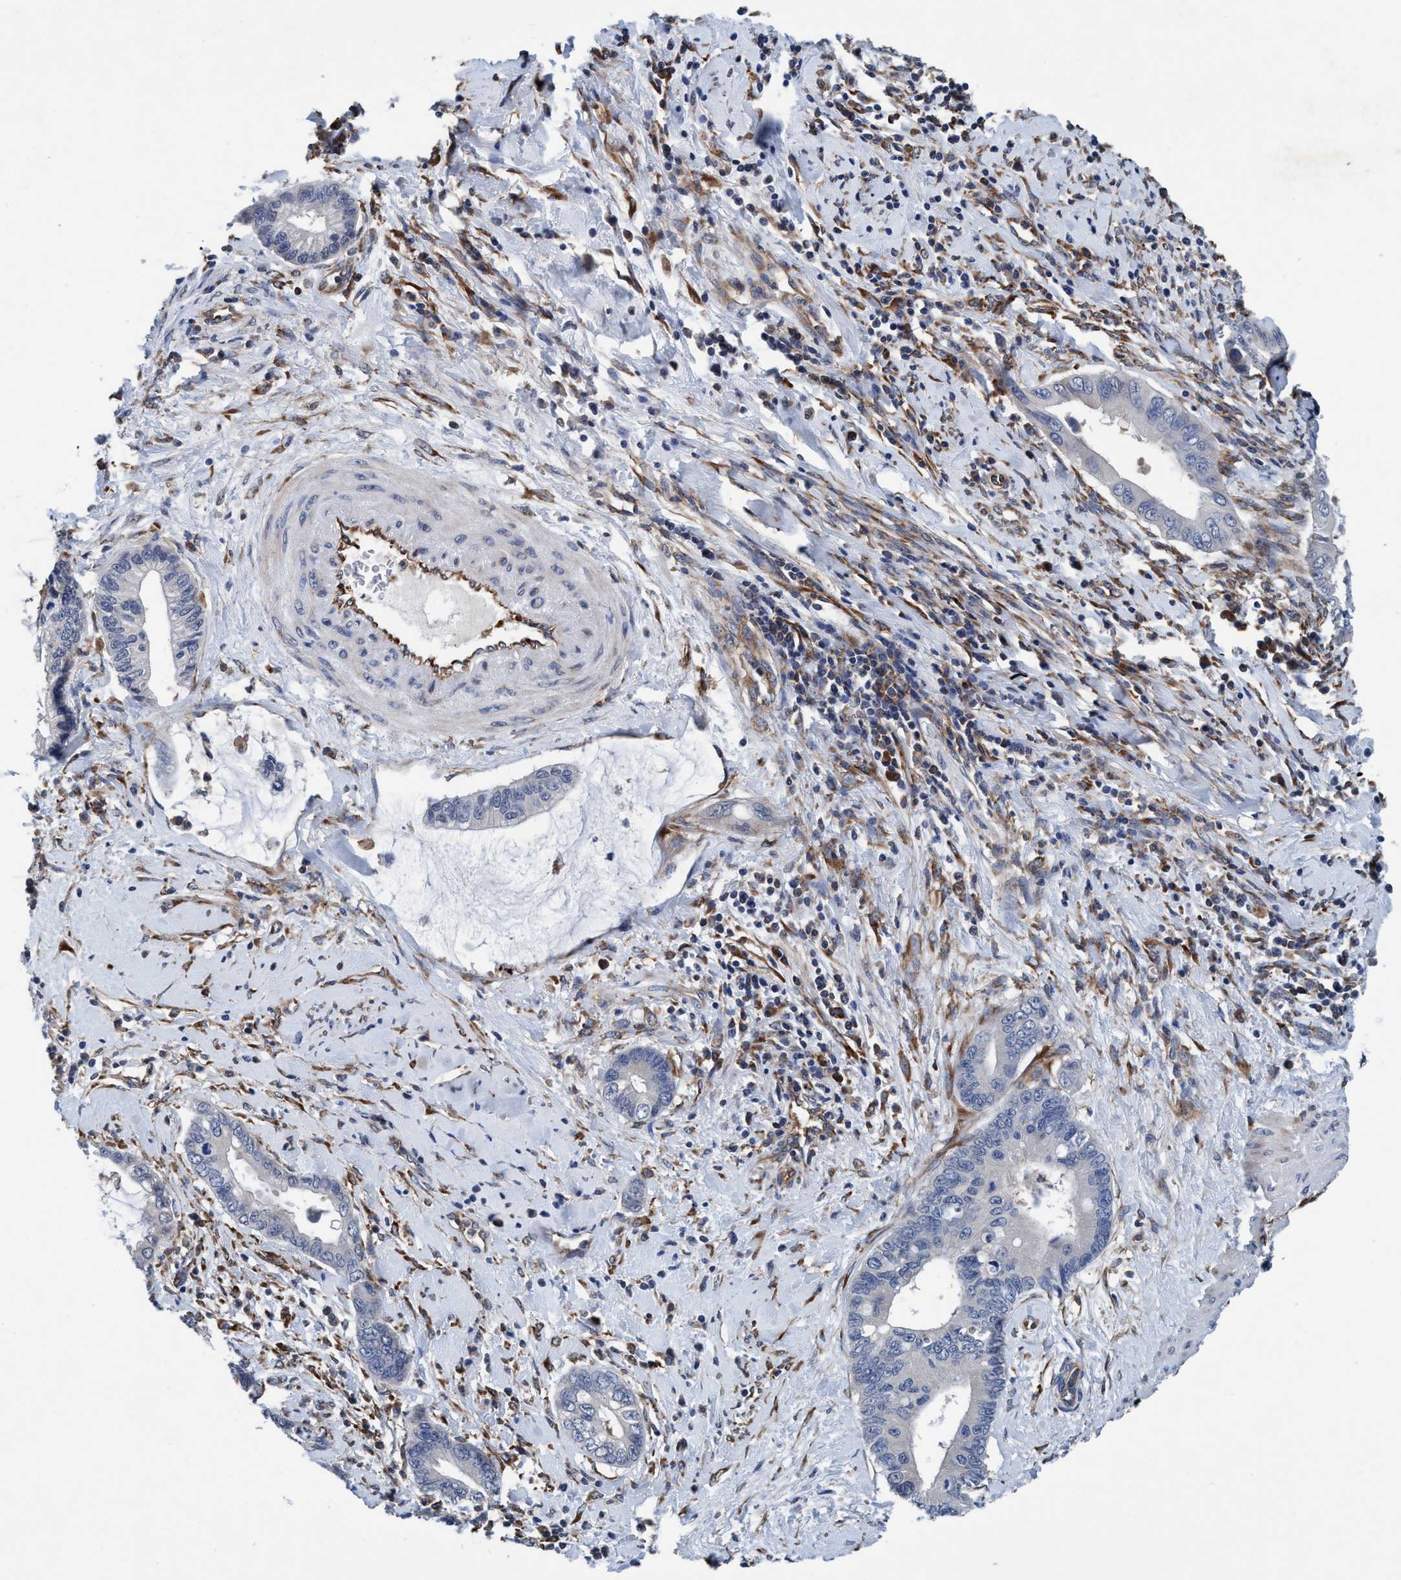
{"staining": {"intensity": "negative", "quantity": "none", "location": "none"}, "tissue": "cervical cancer", "cell_type": "Tumor cells", "image_type": "cancer", "snomed": [{"axis": "morphology", "description": "Adenocarcinoma, NOS"}, {"axis": "topography", "description": "Cervix"}], "caption": "There is no significant expression in tumor cells of cervical cancer.", "gene": "ENDOG", "patient": {"sex": "female", "age": 44}}